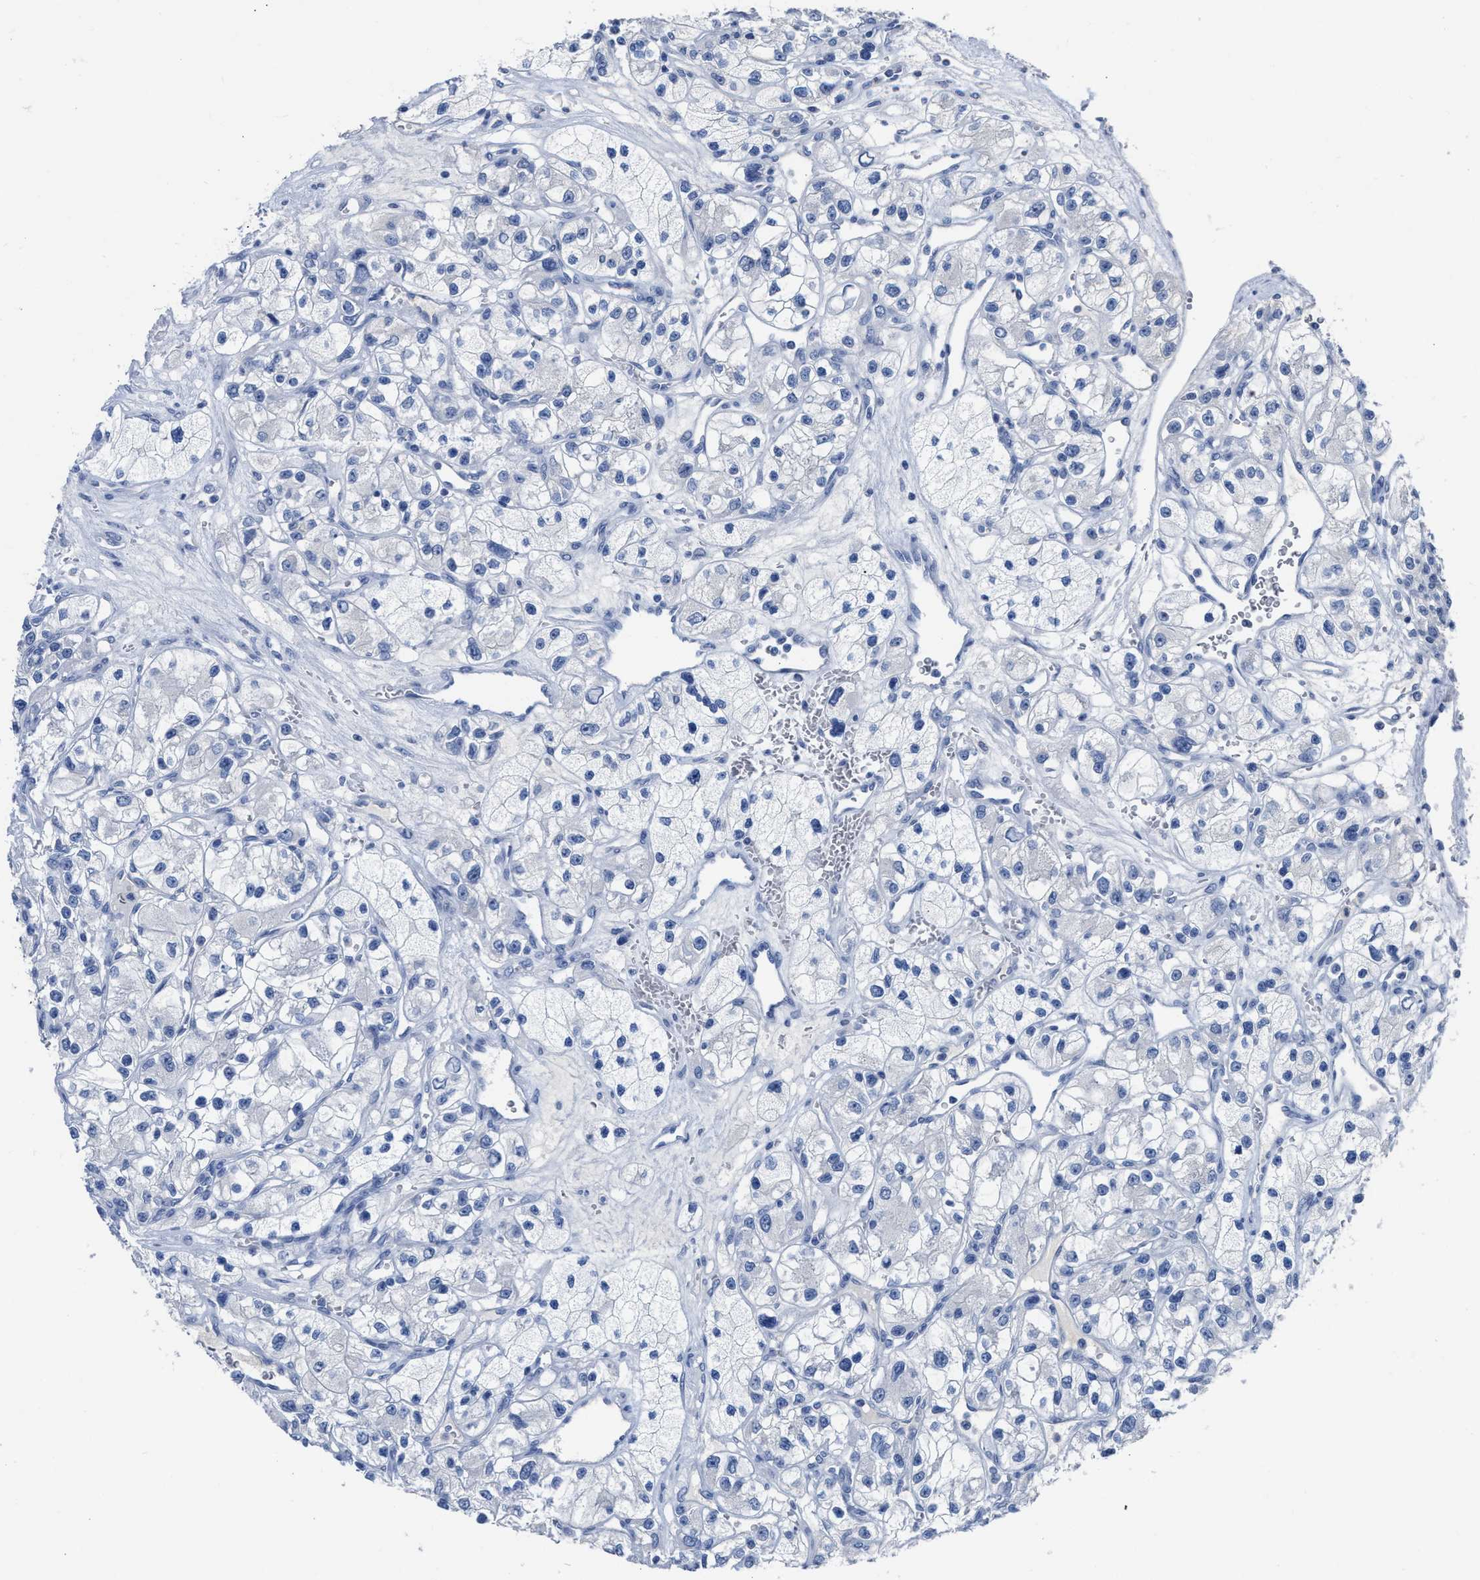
{"staining": {"intensity": "negative", "quantity": "none", "location": "none"}, "tissue": "renal cancer", "cell_type": "Tumor cells", "image_type": "cancer", "snomed": [{"axis": "morphology", "description": "Adenocarcinoma, NOS"}, {"axis": "topography", "description": "Kidney"}], "caption": "There is no significant expression in tumor cells of adenocarcinoma (renal). (Immunohistochemistry, brightfield microscopy, high magnification).", "gene": "CEACAM5", "patient": {"sex": "female", "age": 57}}